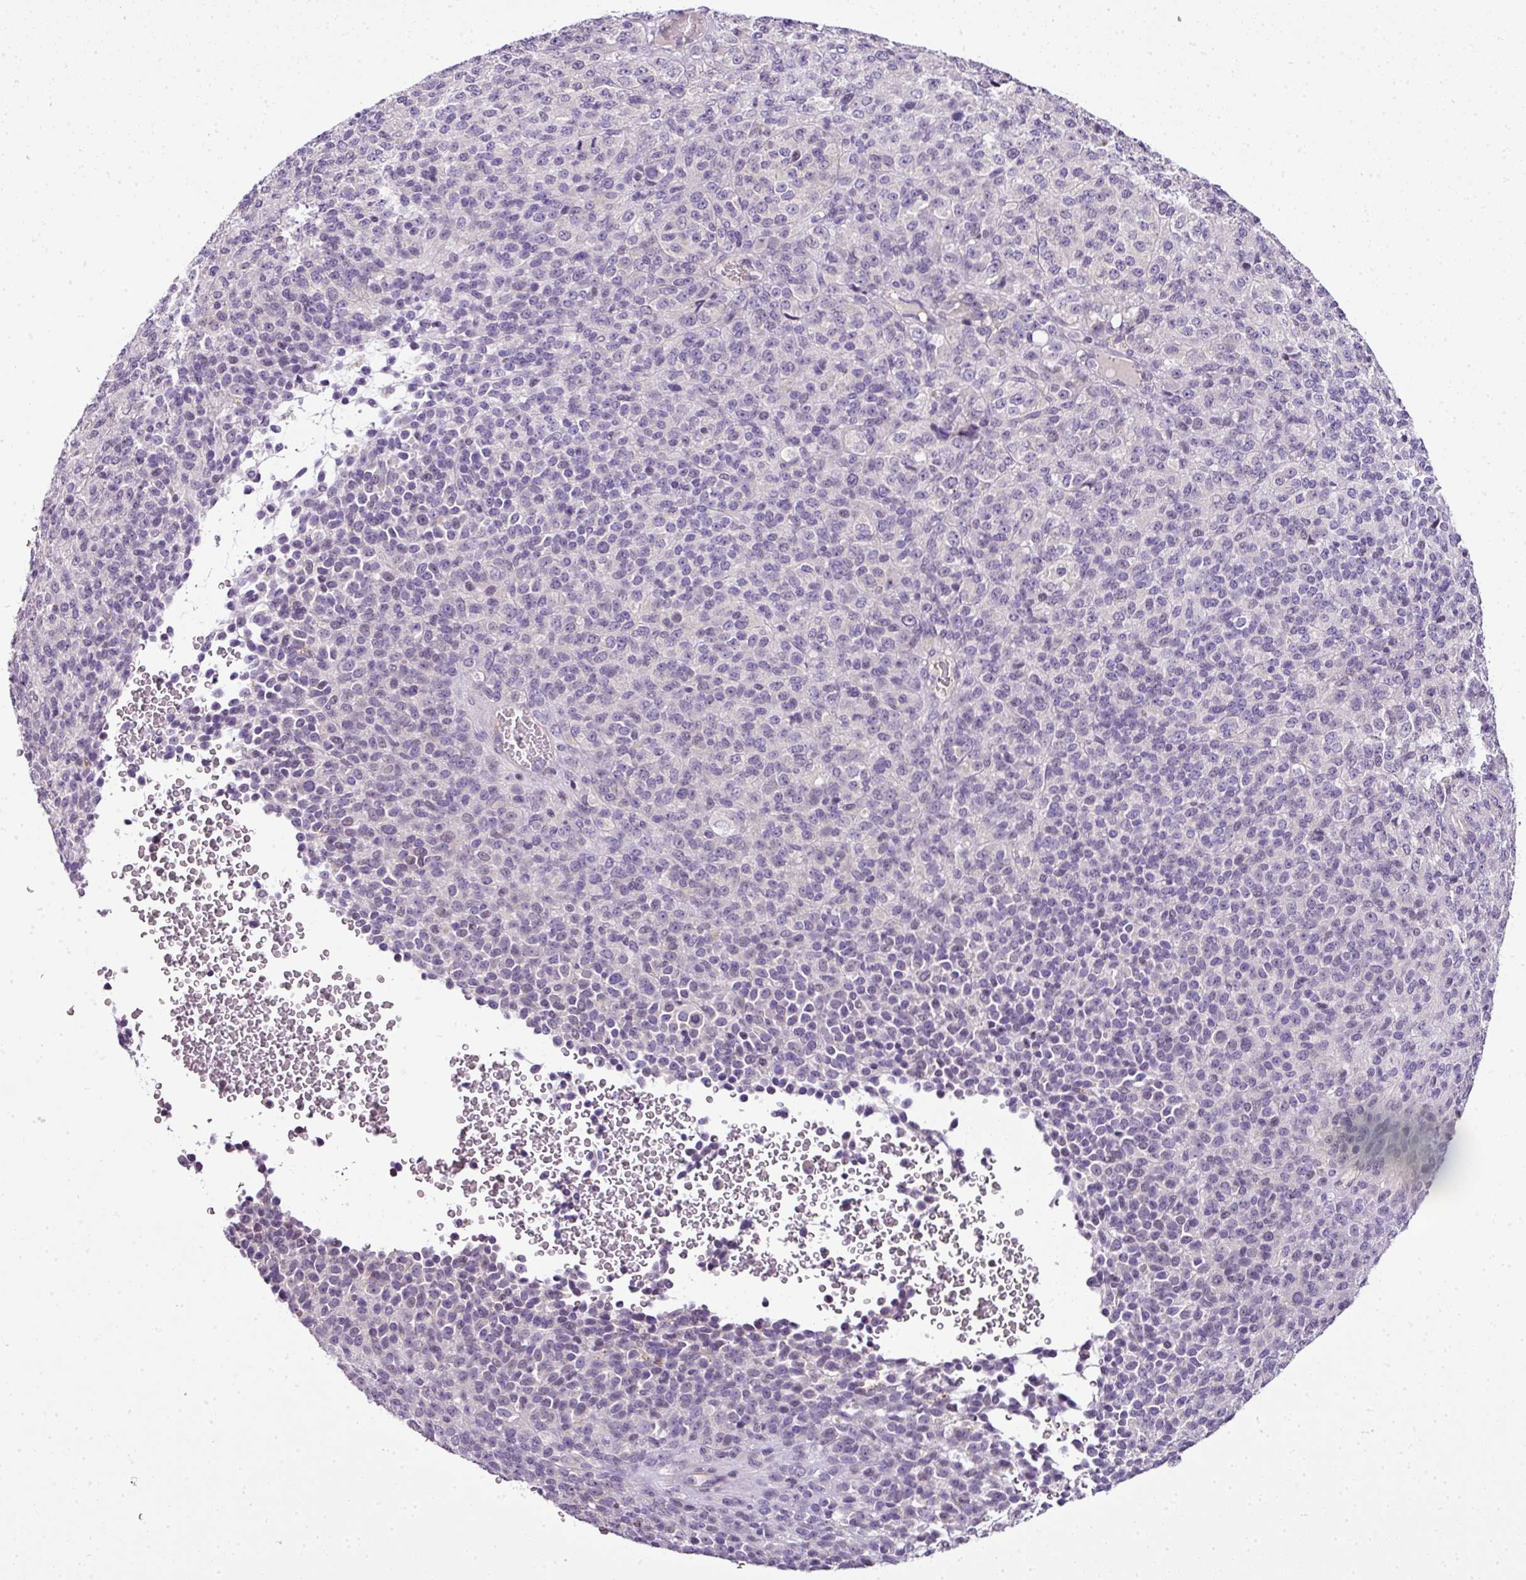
{"staining": {"intensity": "negative", "quantity": "none", "location": "none"}, "tissue": "melanoma", "cell_type": "Tumor cells", "image_type": "cancer", "snomed": [{"axis": "morphology", "description": "Malignant melanoma, Metastatic site"}, {"axis": "topography", "description": "Brain"}], "caption": "Tumor cells show no significant expression in melanoma.", "gene": "TEX30", "patient": {"sex": "female", "age": 56}}